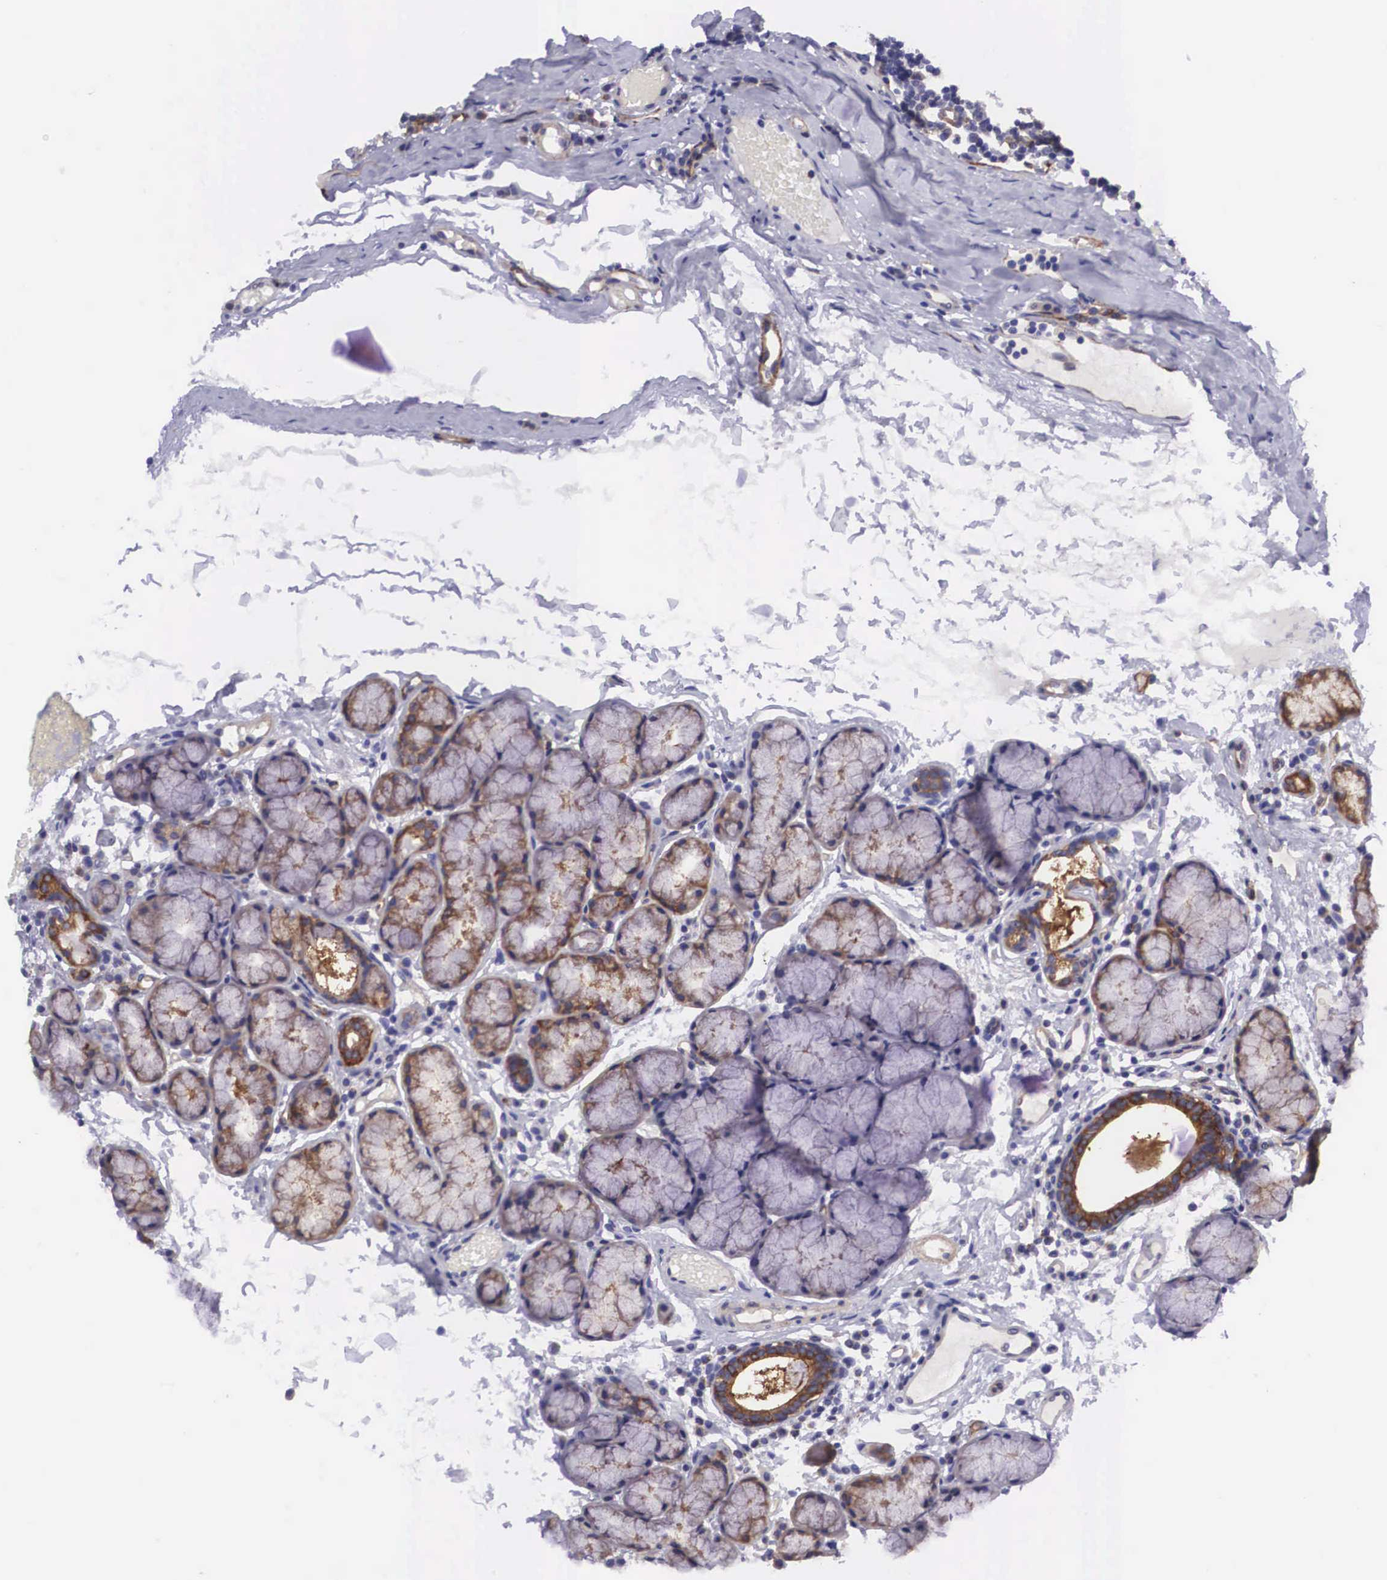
{"staining": {"intensity": "negative", "quantity": "none", "location": "none"}, "tissue": "tonsil", "cell_type": "Germinal center cells", "image_type": "normal", "snomed": [{"axis": "morphology", "description": "Normal tissue, NOS"}, {"axis": "topography", "description": "Tonsil"}], "caption": "This is a micrograph of IHC staining of unremarkable tonsil, which shows no expression in germinal center cells. (Stains: DAB (3,3'-diaminobenzidine) immunohistochemistry (IHC) with hematoxylin counter stain, Microscopy: brightfield microscopy at high magnification).", "gene": "BCAR1", "patient": {"sex": "female", "age": 41}}